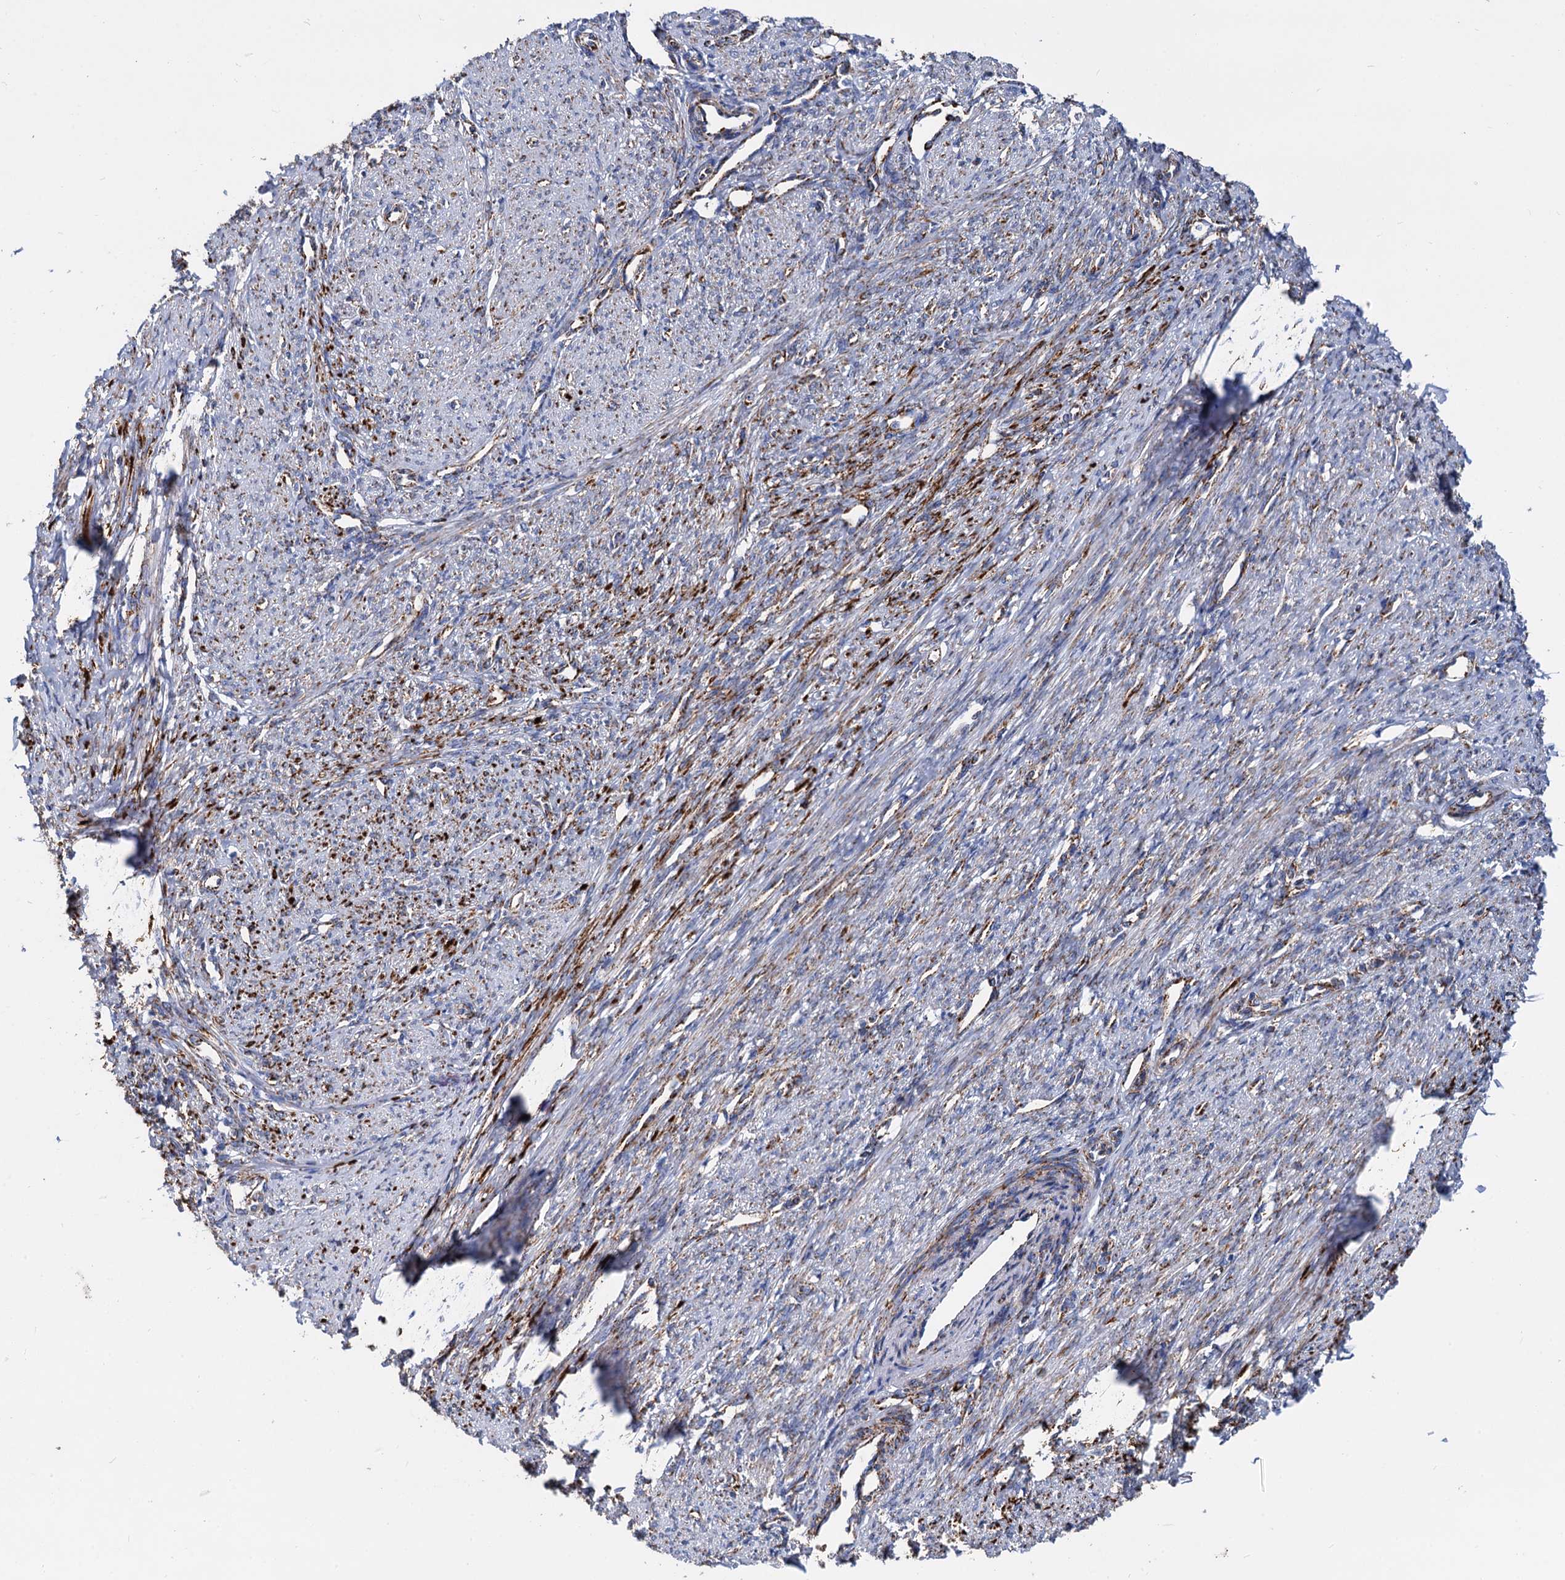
{"staining": {"intensity": "moderate", "quantity": "25%-75%", "location": "cytoplasmic/membranous"}, "tissue": "smooth muscle", "cell_type": "Smooth muscle cells", "image_type": "normal", "snomed": [{"axis": "morphology", "description": "Normal tissue, NOS"}, {"axis": "topography", "description": "Smooth muscle"}, {"axis": "topography", "description": "Uterus"}], "caption": "Protein expression by immunohistochemistry (IHC) reveals moderate cytoplasmic/membranous expression in approximately 25%-75% of smooth muscle cells in benign smooth muscle. (Brightfield microscopy of DAB IHC at high magnification).", "gene": "TIMM10", "patient": {"sex": "female", "age": 59}}